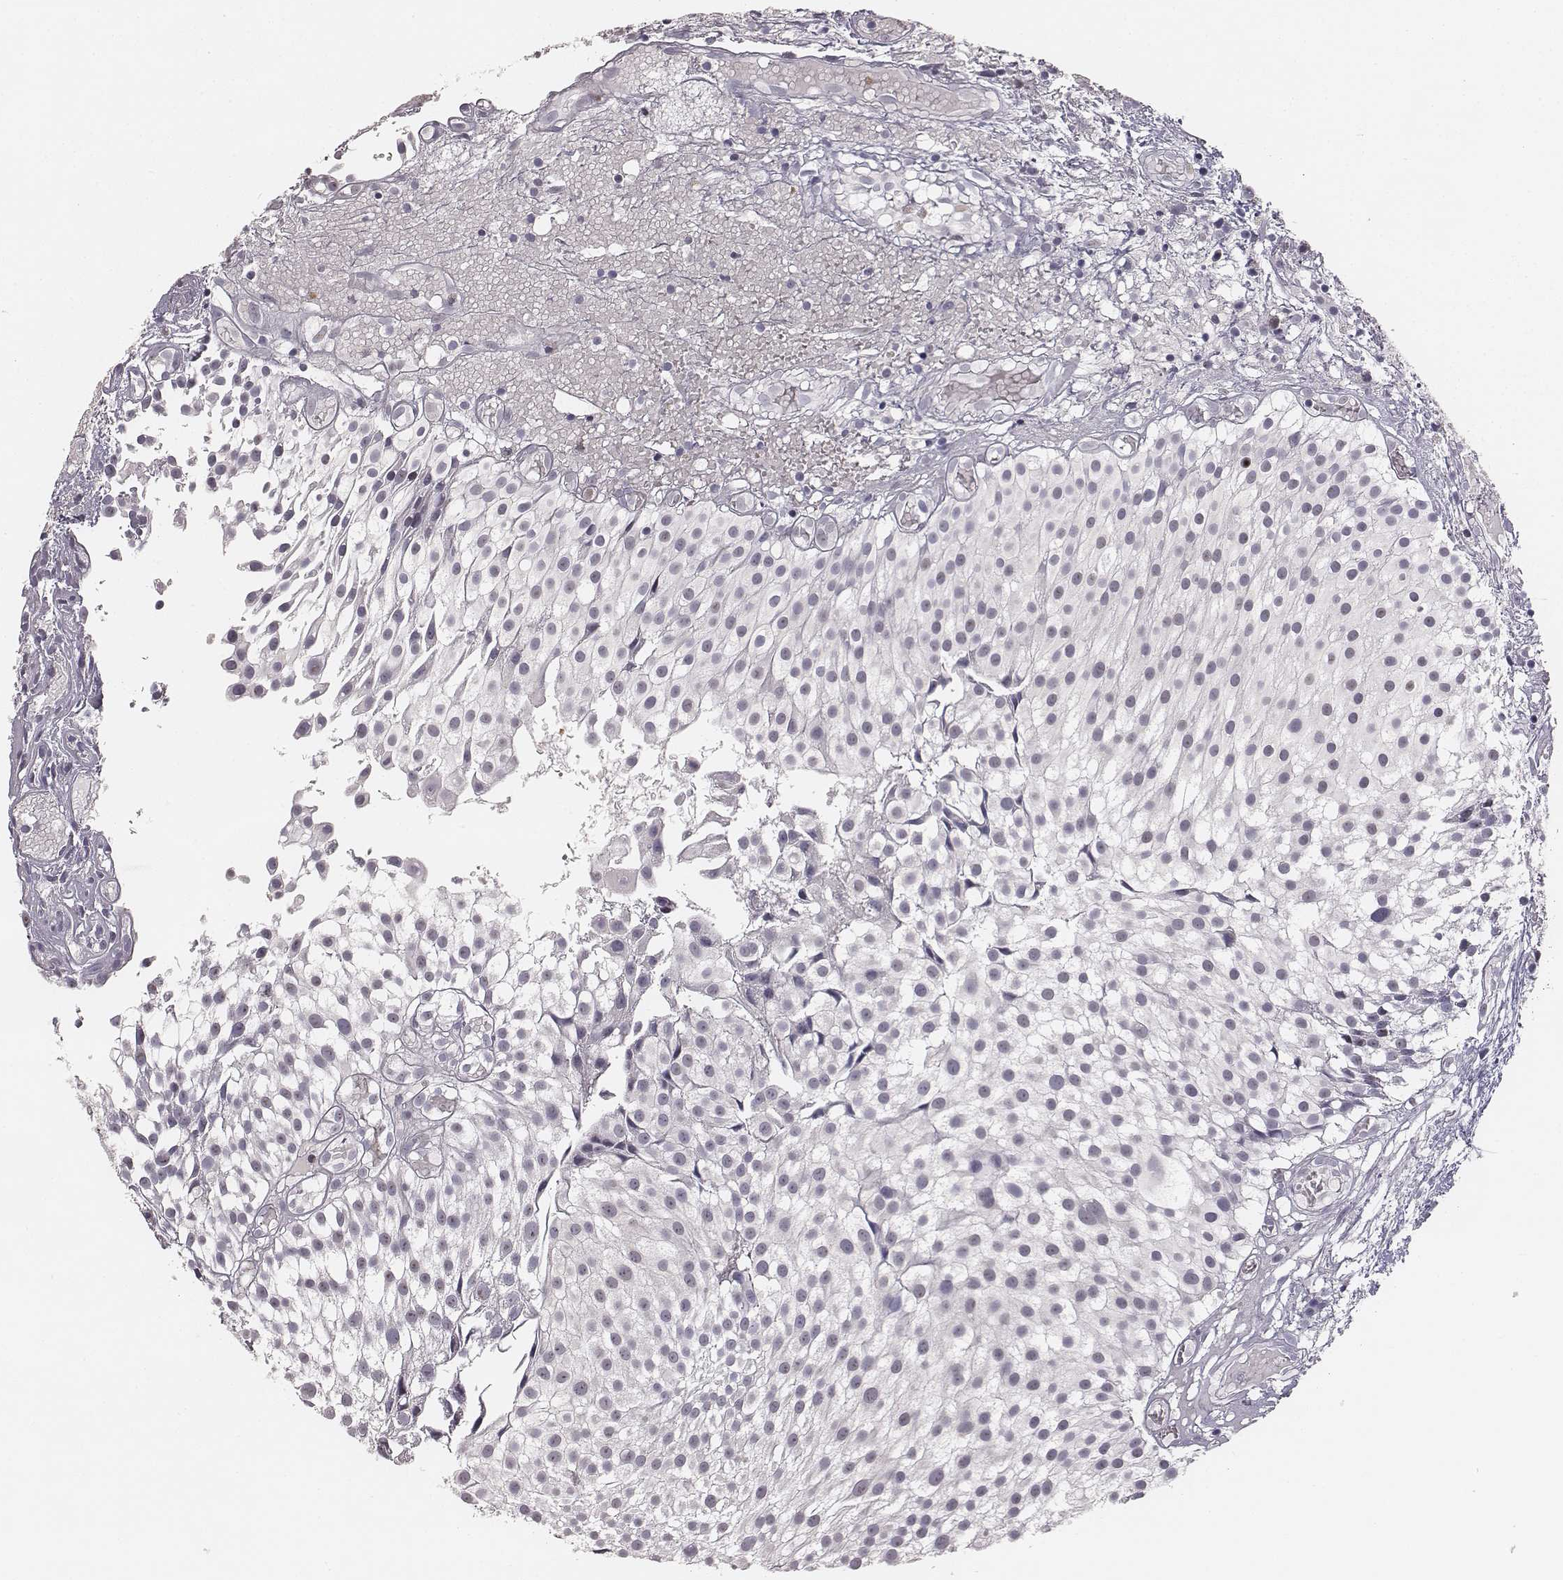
{"staining": {"intensity": "moderate", "quantity": "<25%", "location": "nuclear"}, "tissue": "urothelial cancer", "cell_type": "Tumor cells", "image_type": "cancer", "snomed": [{"axis": "morphology", "description": "Urothelial carcinoma, Low grade"}, {"axis": "topography", "description": "Urinary bladder"}], "caption": "Immunohistochemical staining of human urothelial carcinoma (low-grade) displays low levels of moderate nuclear protein staining in about <25% of tumor cells.", "gene": "NIFK", "patient": {"sex": "male", "age": 79}}